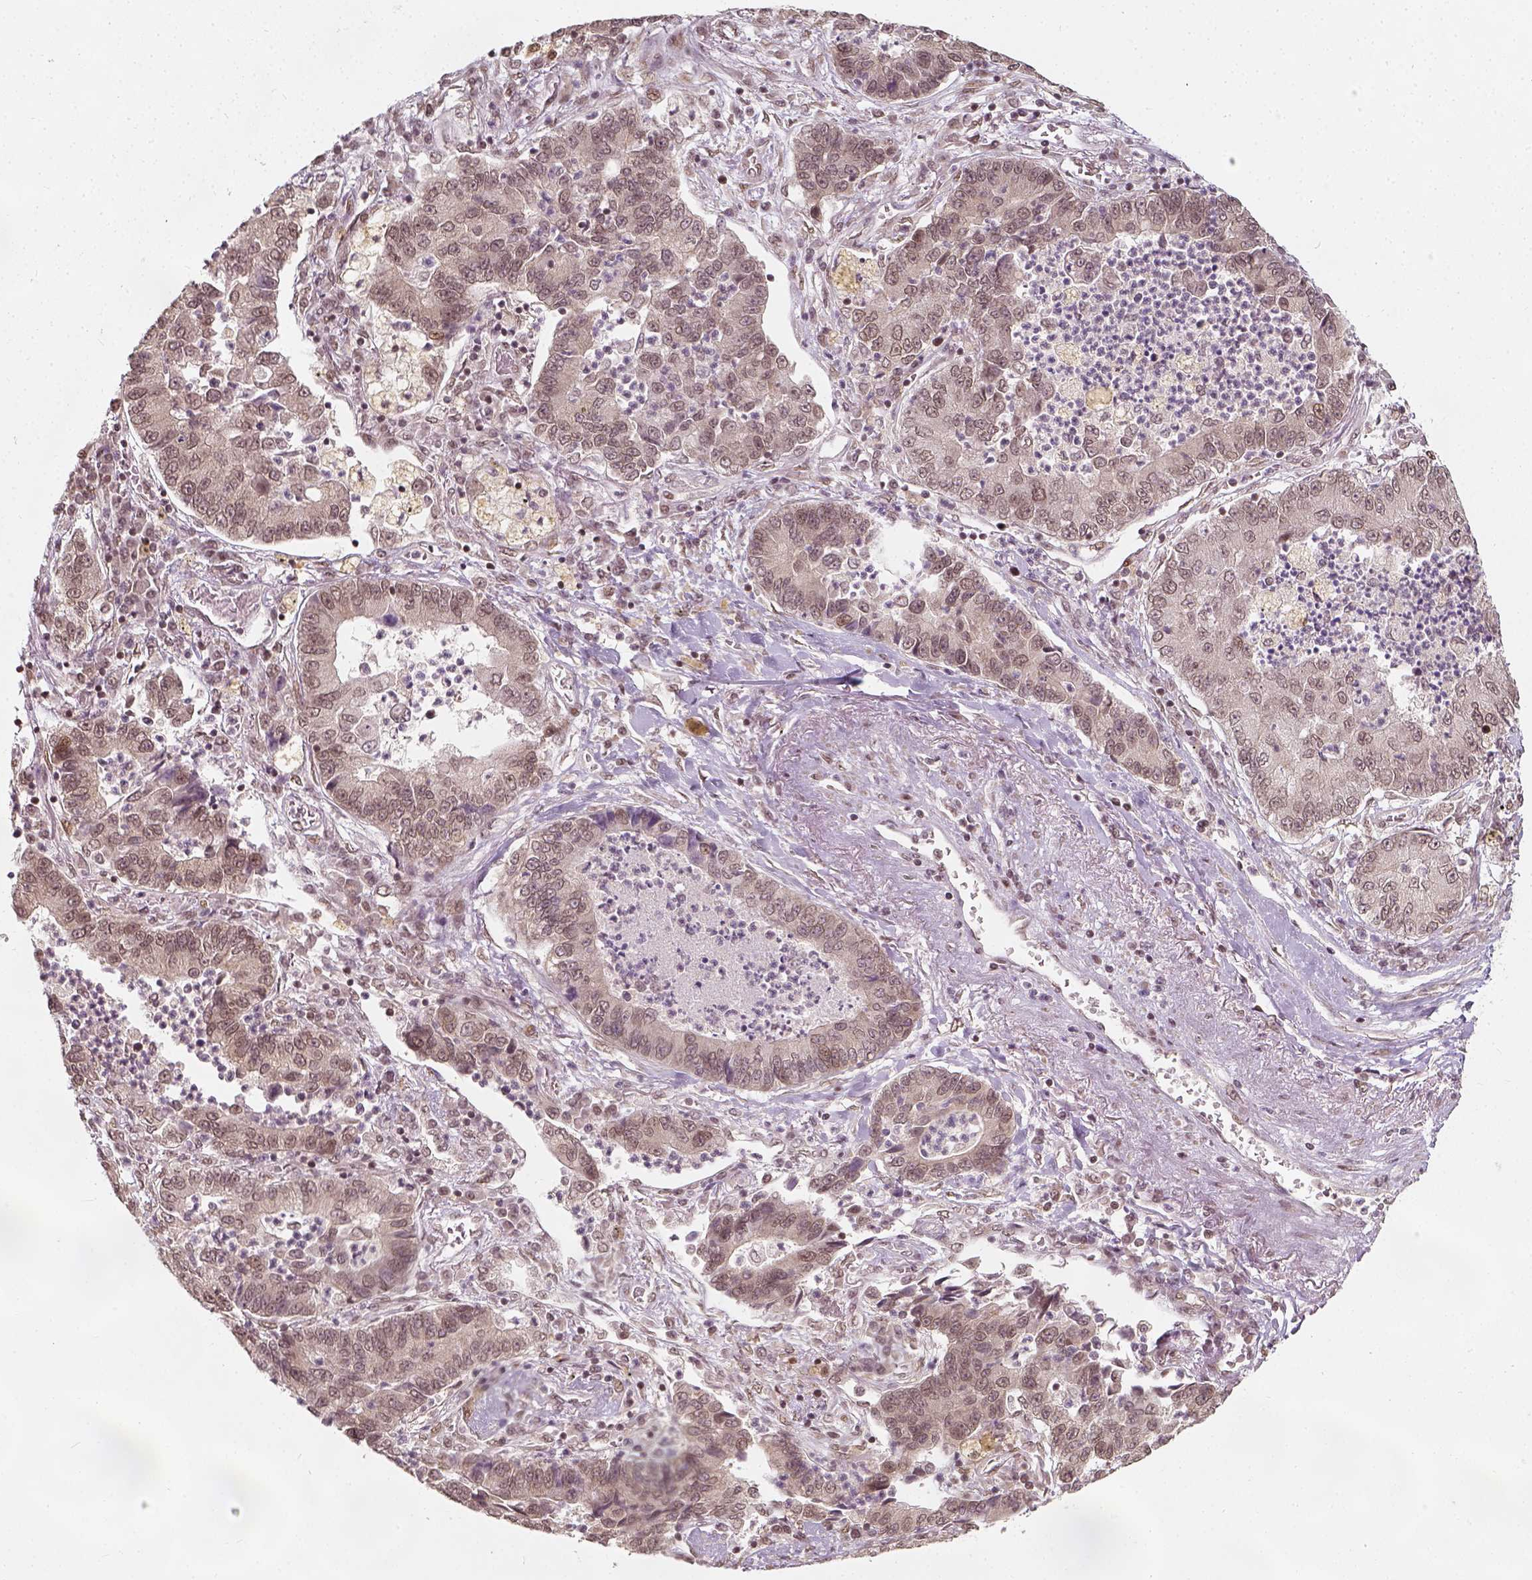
{"staining": {"intensity": "negative", "quantity": "none", "location": "none"}, "tissue": "lung cancer", "cell_type": "Tumor cells", "image_type": "cancer", "snomed": [{"axis": "morphology", "description": "Adenocarcinoma, NOS"}, {"axis": "topography", "description": "Lung"}], "caption": "High power microscopy micrograph of an immunohistochemistry histopathology image of adenocarcinoma (lung), revealing no significant staining in tumor cells. Brightfield microscopy of immunohistochemistry (IHC) stained with DAB (brown) and hematoxylin (blue), captured at high magnification.", "gene": "ZMAT3", "patient": {"sex": "female", "age": 57}}